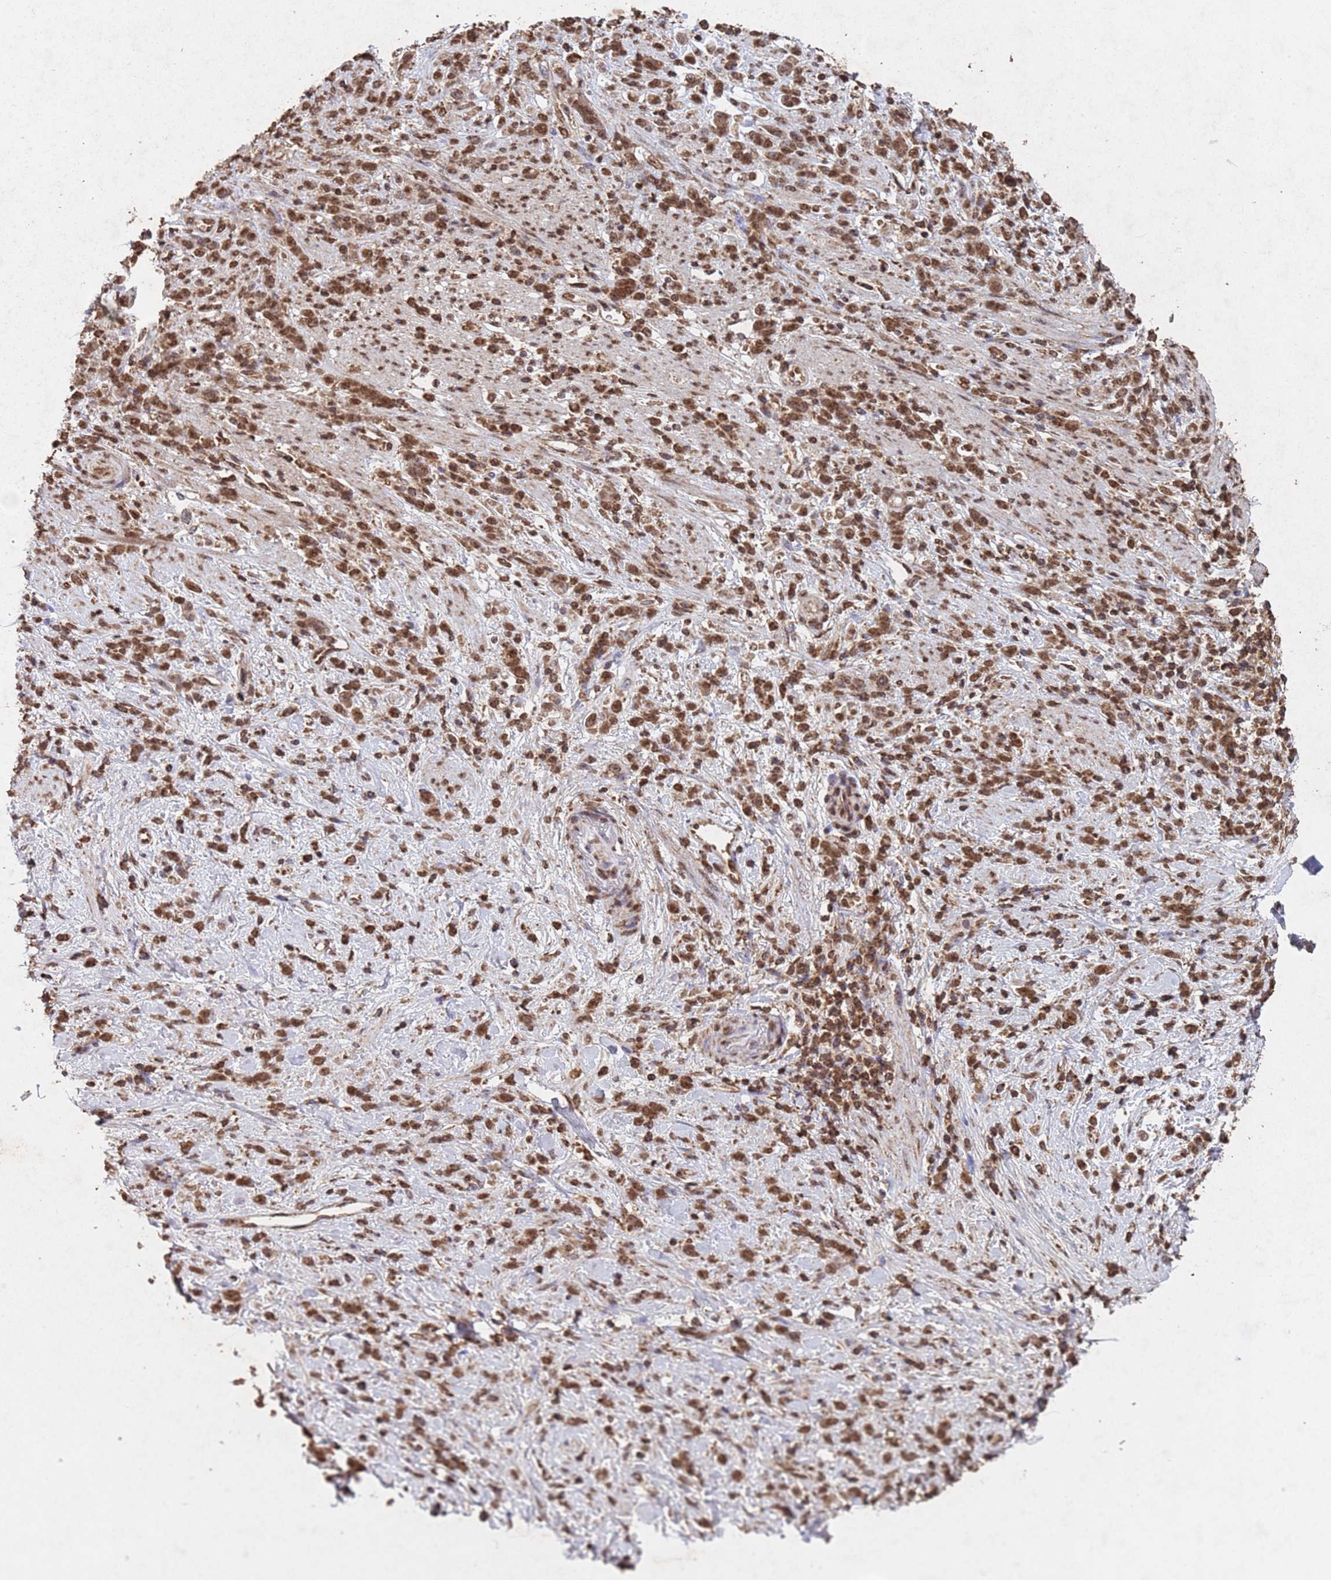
{"staining": {"intensity": "moderate", "quantity": ">75%", "location": "cytoplasmic/membranous,nuclear"}, "tissue": "stomach cancer", "cell_type": "Tumor cells", "image_type": "cancer", "snomed": [{"axis": "morphology", "description": "Adenocarcinoma, NOS"}, {"axis": "topography", "description": "Stomach"}], "caption": "Immunohistochemical staining of human stomach cancer (adenocarcinoma) demonstrates moderate cytoplasmic/membranous and nuclear protein expression in about >75% of tumor cells. Using DAB (3,3'-diaminobenzidine) (brown) and hematoxylin (blue) stains, captured at high magnification using brightfield microscopy.", "gene": "HDAC10", "patient": {"sex": "female", "age": 60}}